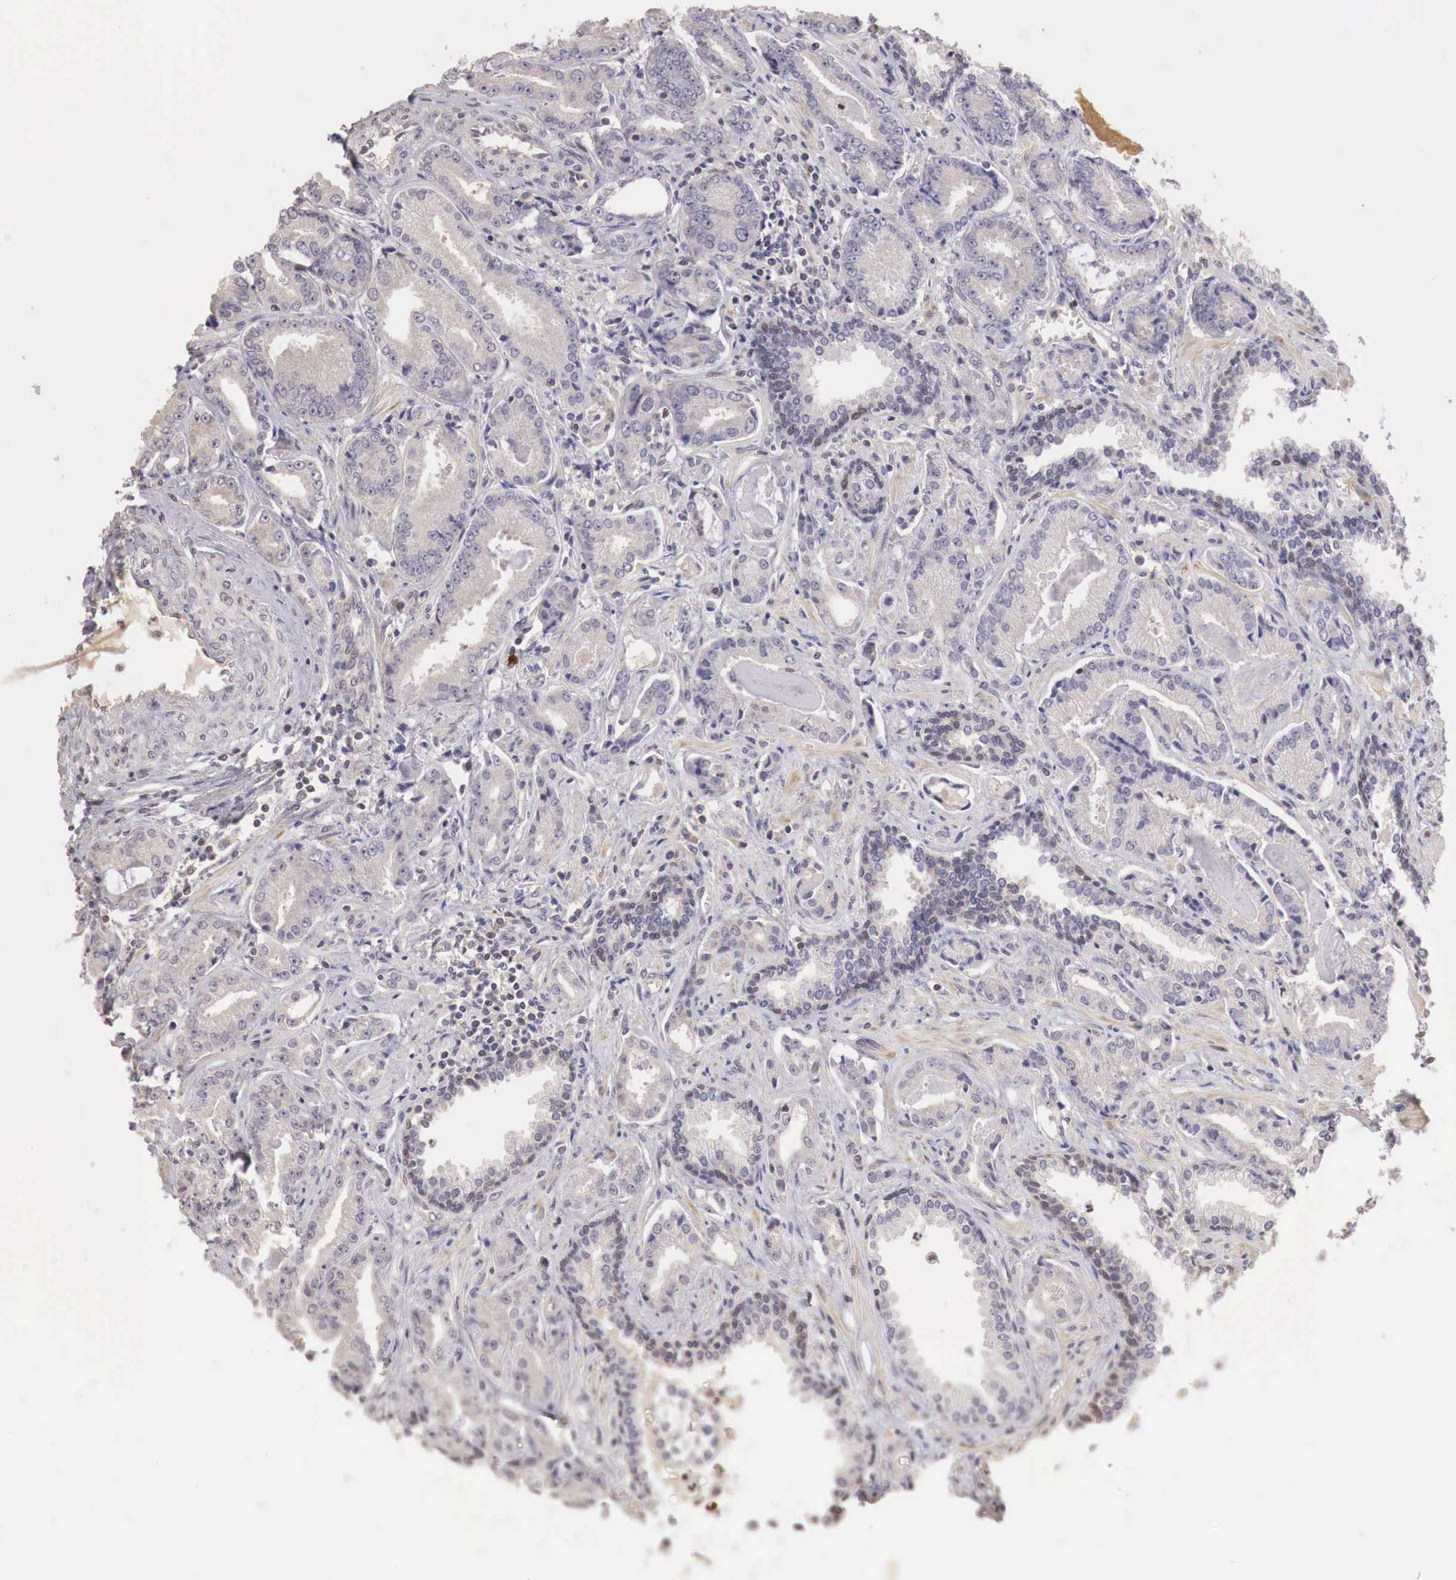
{"staining": {"intensity": "negative", "quantity": "none", "location": "none"}, "tissue": "prostate cancer", "cell_type": "Tumor cells", "image_type": "cancer", "snomed": [{"axis": "morphology", "description": "Adenocarcinoma, Low grade"}, {"axis": "topography", "description": "Prostate"}], "caption": "The photomicrograph demonstrates no significant staining in tumor cells of prostate cancer. (Stains: DAB immunohistochemistry with hematoxylin counter stain, Microscopy: brightfield microscopy at high magnification).", "gene": "TBC1D9", "patient": {"sex": "male", "age": 65}}